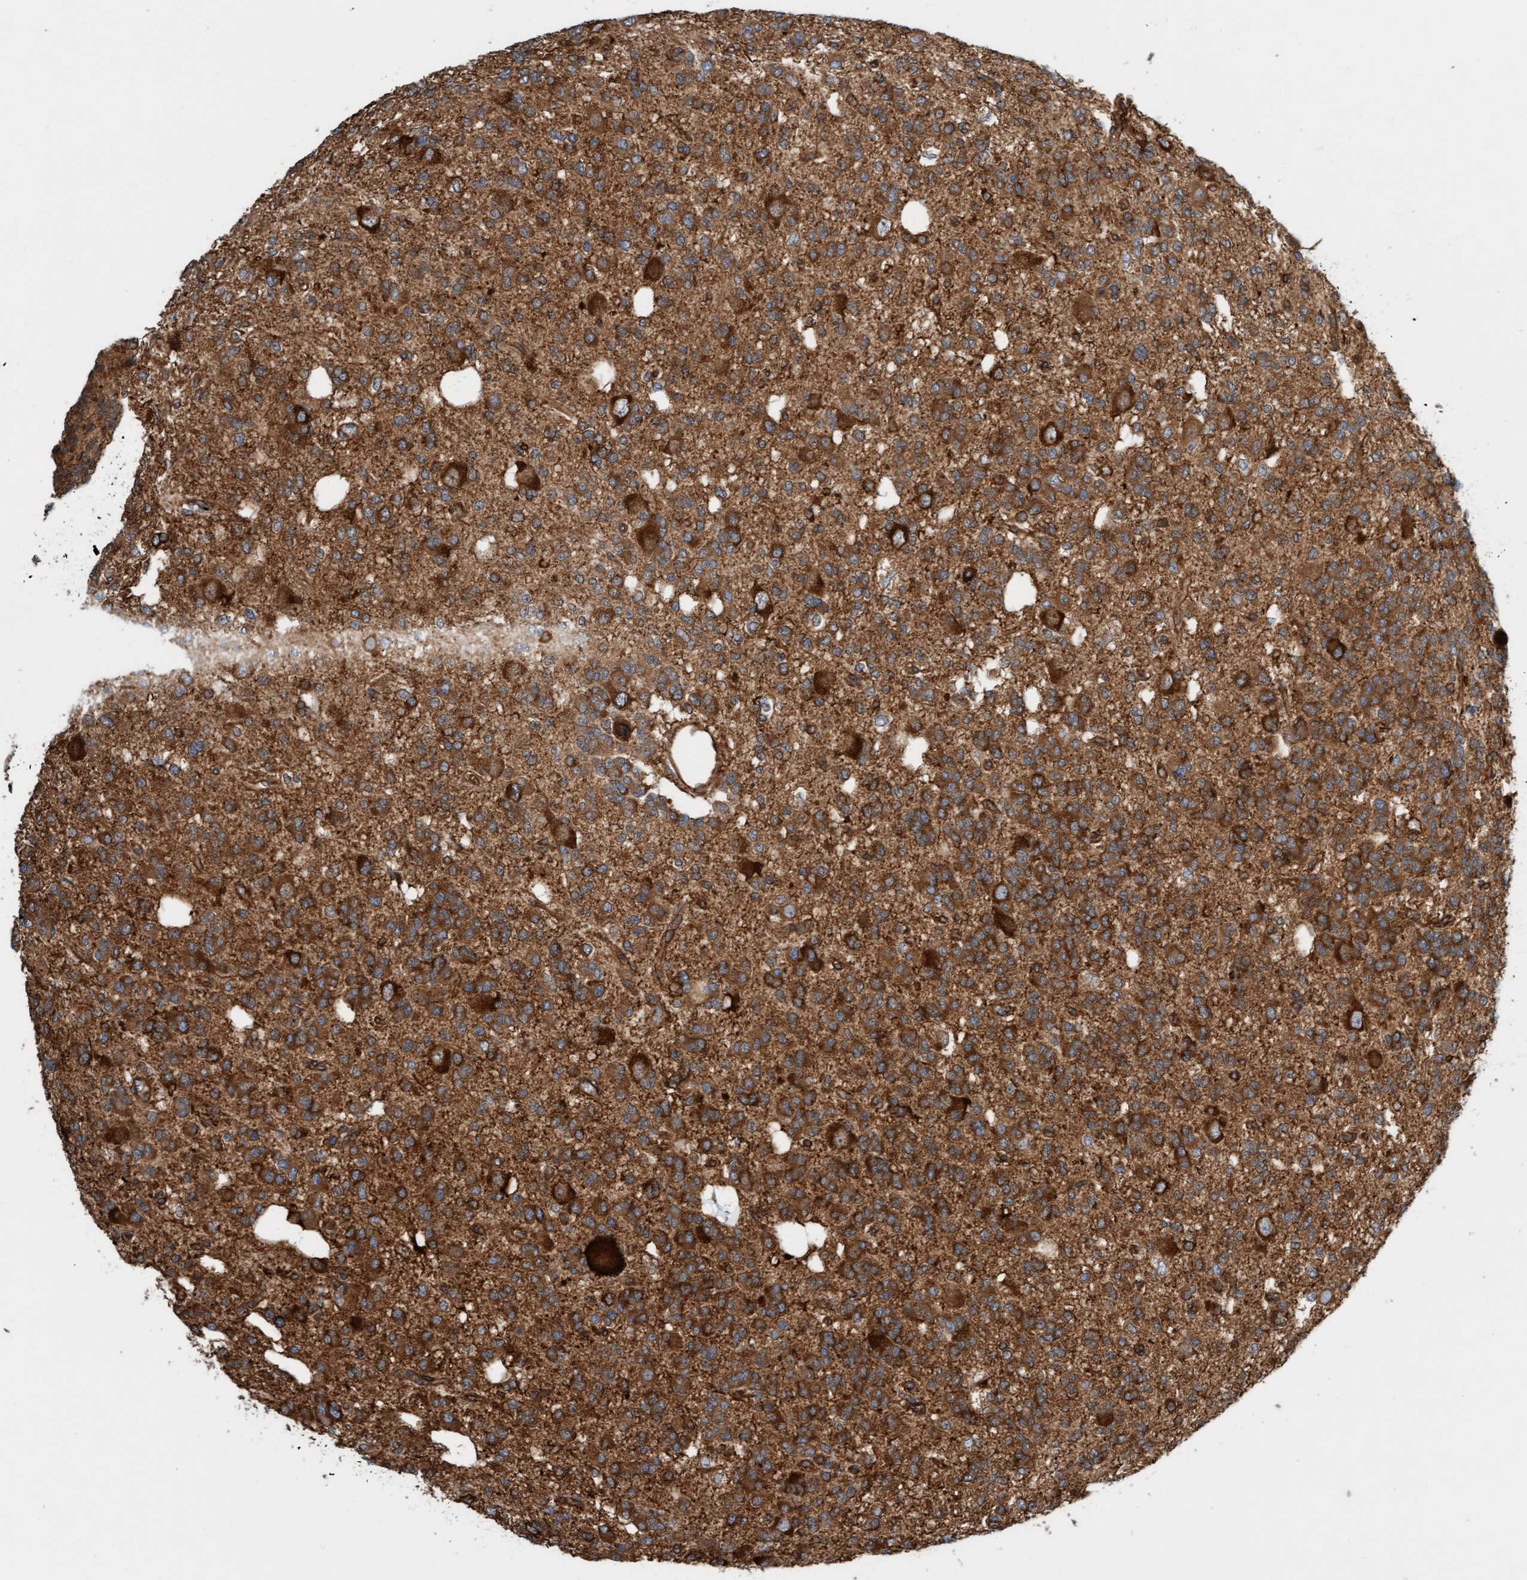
{"staining": {"intensity": "moderate", "quantity": ">75%", "location": "cytoplasmic/membranous"}, "tissue": "glioma", "cell_type": "Tumor cells", "image_type": "cancer", "snomed": [{"axis": "morphology", "description": "Glioma, malignant, Low grade"}, {"axis": "topography", "description": "Brain"}], "caption": "Malignant low-grade glioma tissue demonstrates moderate cytoplasmic/membranous expression in about >75% of tumor cells Immunohistochemistry (ihc) stains the protein of interest in brown and the nuclei are stained blue.", "gene": "FMNL3", "patient": {"sex": "male", "age": 38}}